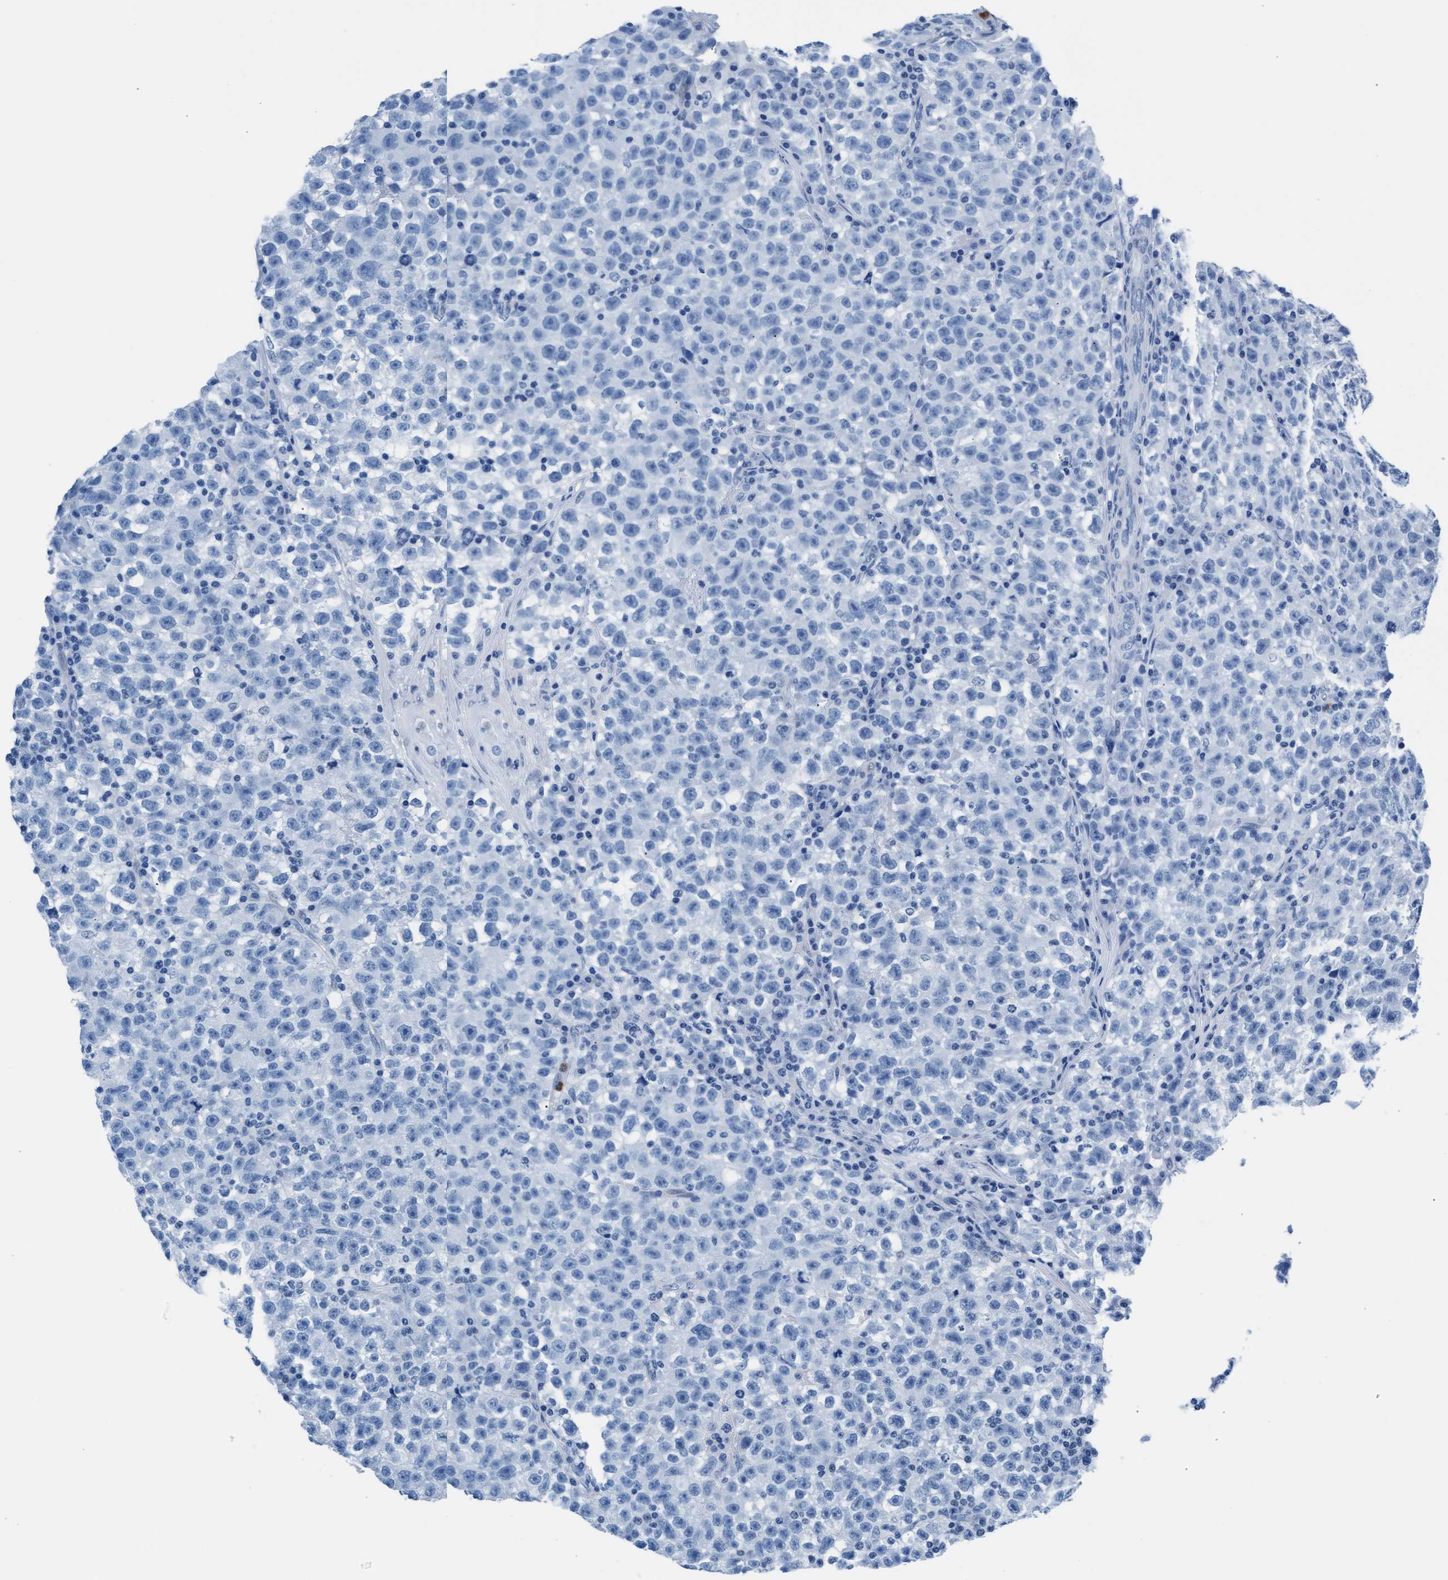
{"staining": {"intensity": "negative", "quantity": "none", "location": "none"}, "tissue": "testis cancer", "cell_type": "Tumor cells", "image_type": "cancer", "snomed": [{"axis": "morphology", "description": "Seminoma, NOS"}, {"axis": "topography", "description": "Testis"}], "caption": "IHC histopathology image of neoplastic tissue: testis seminoma stained with DAB shows no significant protein positivity in tumor cells. (DAB IHC visualized using brightfield microscopy, high magnification).", "gene": "MMP8", "patient": {"sex": "male", "age": 22}}